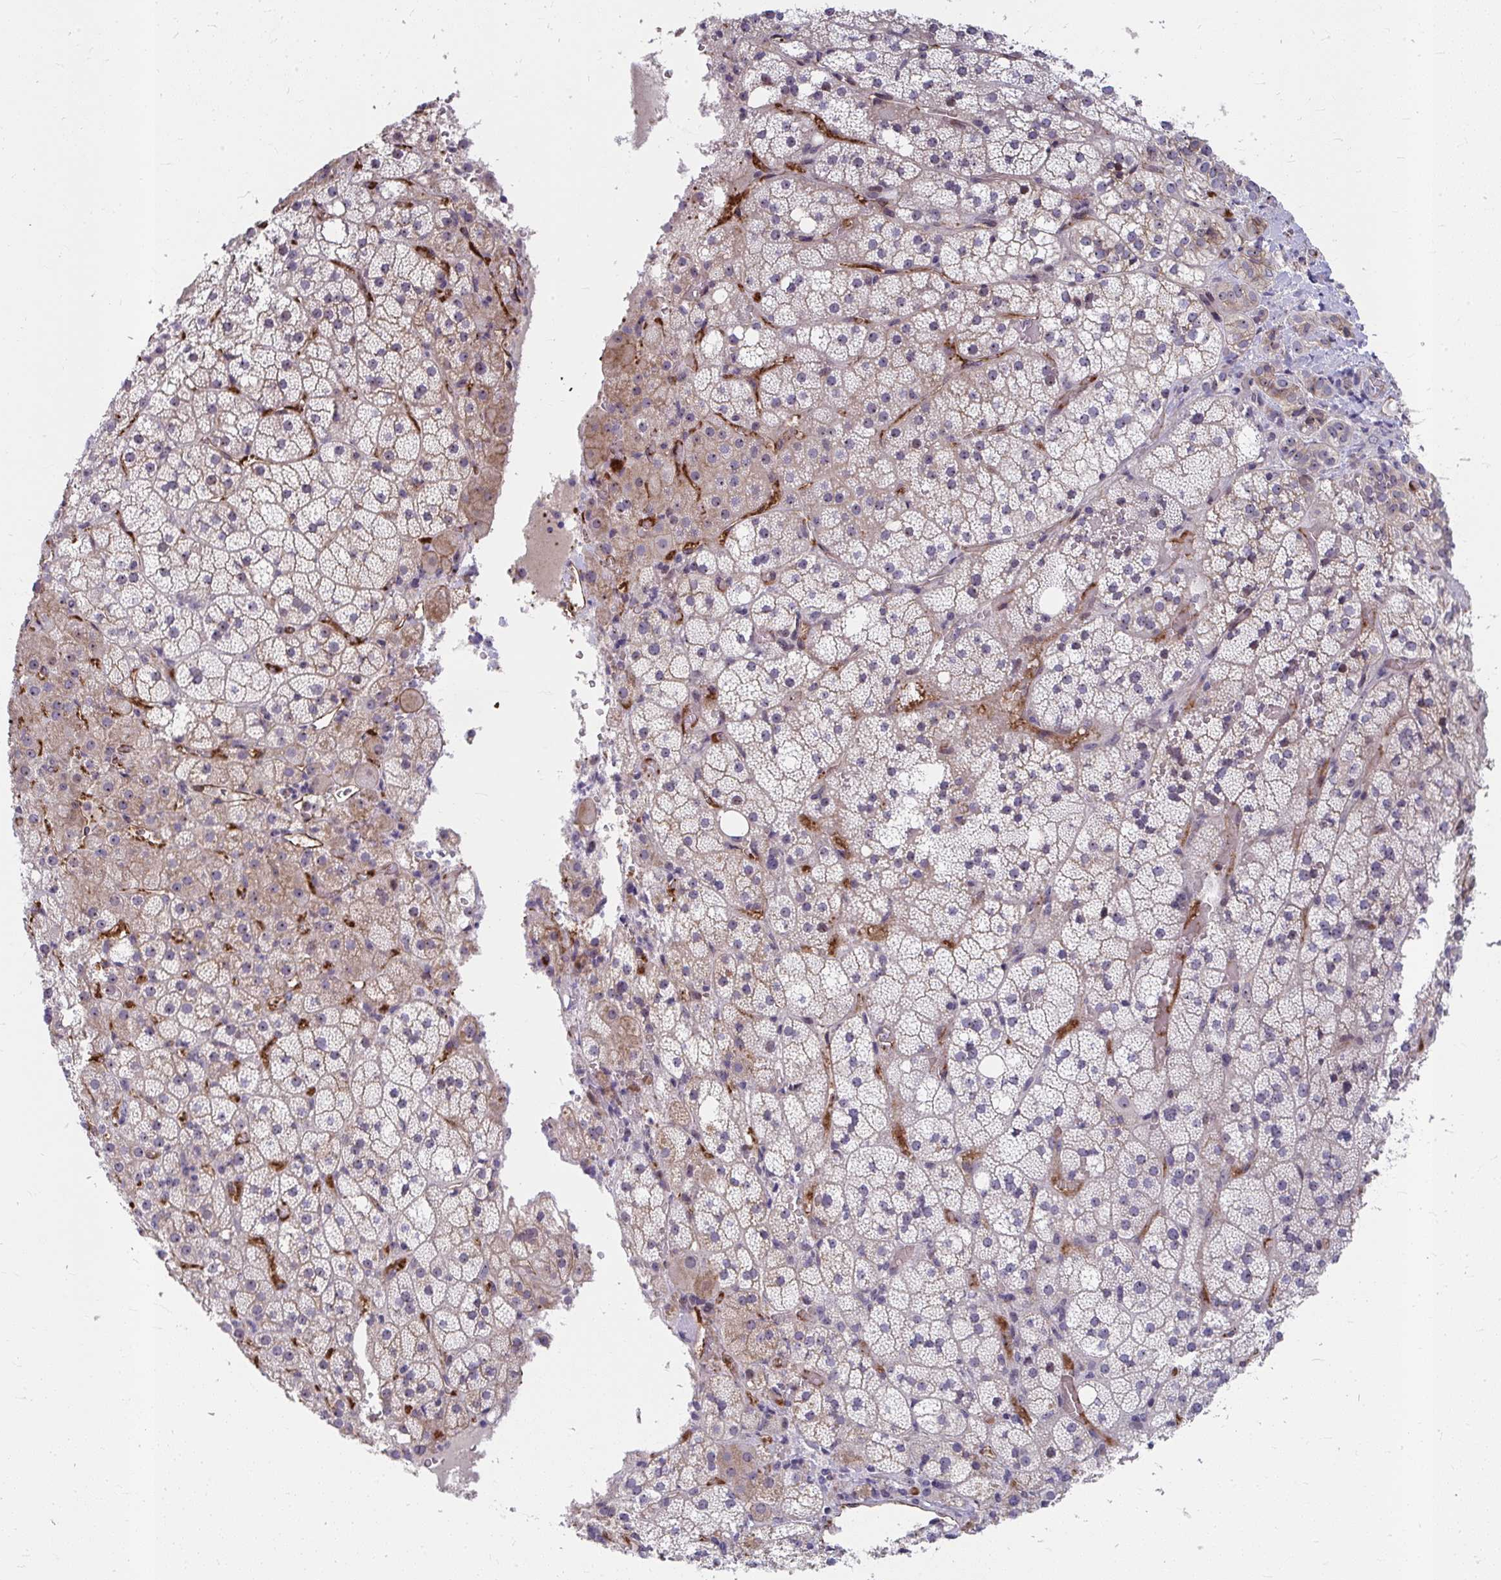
{"staining": {"intensity": "weak", "quantity": "25%-75%", "location": "cytoplasmic/membranous,nuclear"}, "tissue": "adrenal gland", "cell_type": "Glandular cells", "image_type": "normal", "snomed": [{"axis": "morphology", "description": "Normal tissue, NOS"}, {"axis": "topography", "description": "Adrenal gland"}], "caption": "Immunohistochemistry (IHC) micrograph of normal adrenal gland: human adrenal gland stained using IHC exhibits low levels of weak protein expression localized specifically in the cytoplasmic/membranous,nuclear of glandular cells, appearing as a cytoplasmic/membranous,nuclear brown color.", "gene": "MUS81", "patient": {"sex": "male", "age": 53}}